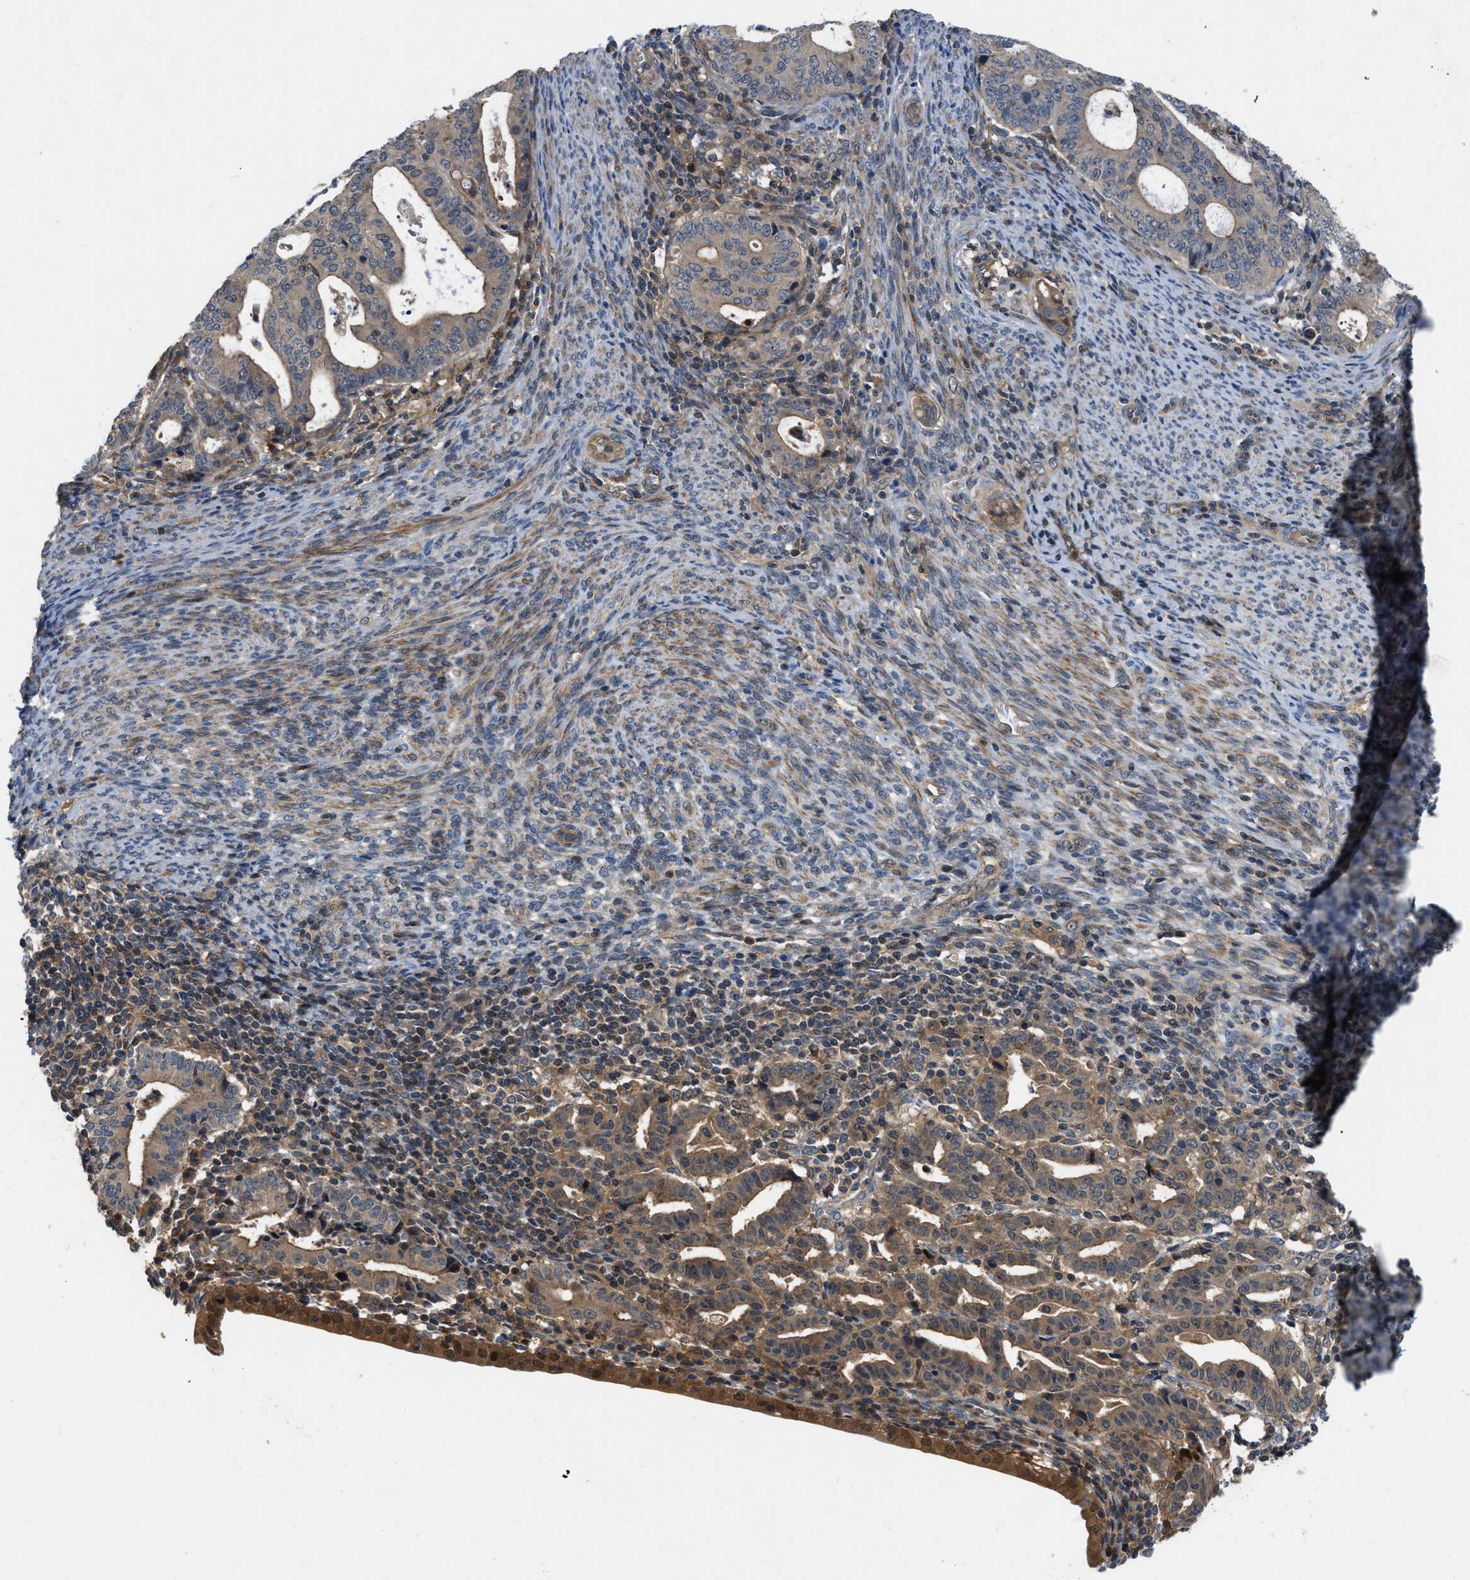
{"staining": {"intensity": "moderate", "quantity": ">75%", "location": "cytoplasmic/membranous"}, "tissue": "endometrial cancer", "cell_type": "Tumor cells", "image_type": "cancer", "snomed": [{"axis": "morphology", "description": "Adenocarcinoma, NOS"}, {"axis": "topography", "description": "Uterus"}], "caption": "Tumor cells demonstrate moderate cytoplasmic/membranous expression in approximately >75% of cells in endometrial adenocarcinoma.", "gene": "GPR31", "patient": {"sex": "female", "age": 83}}